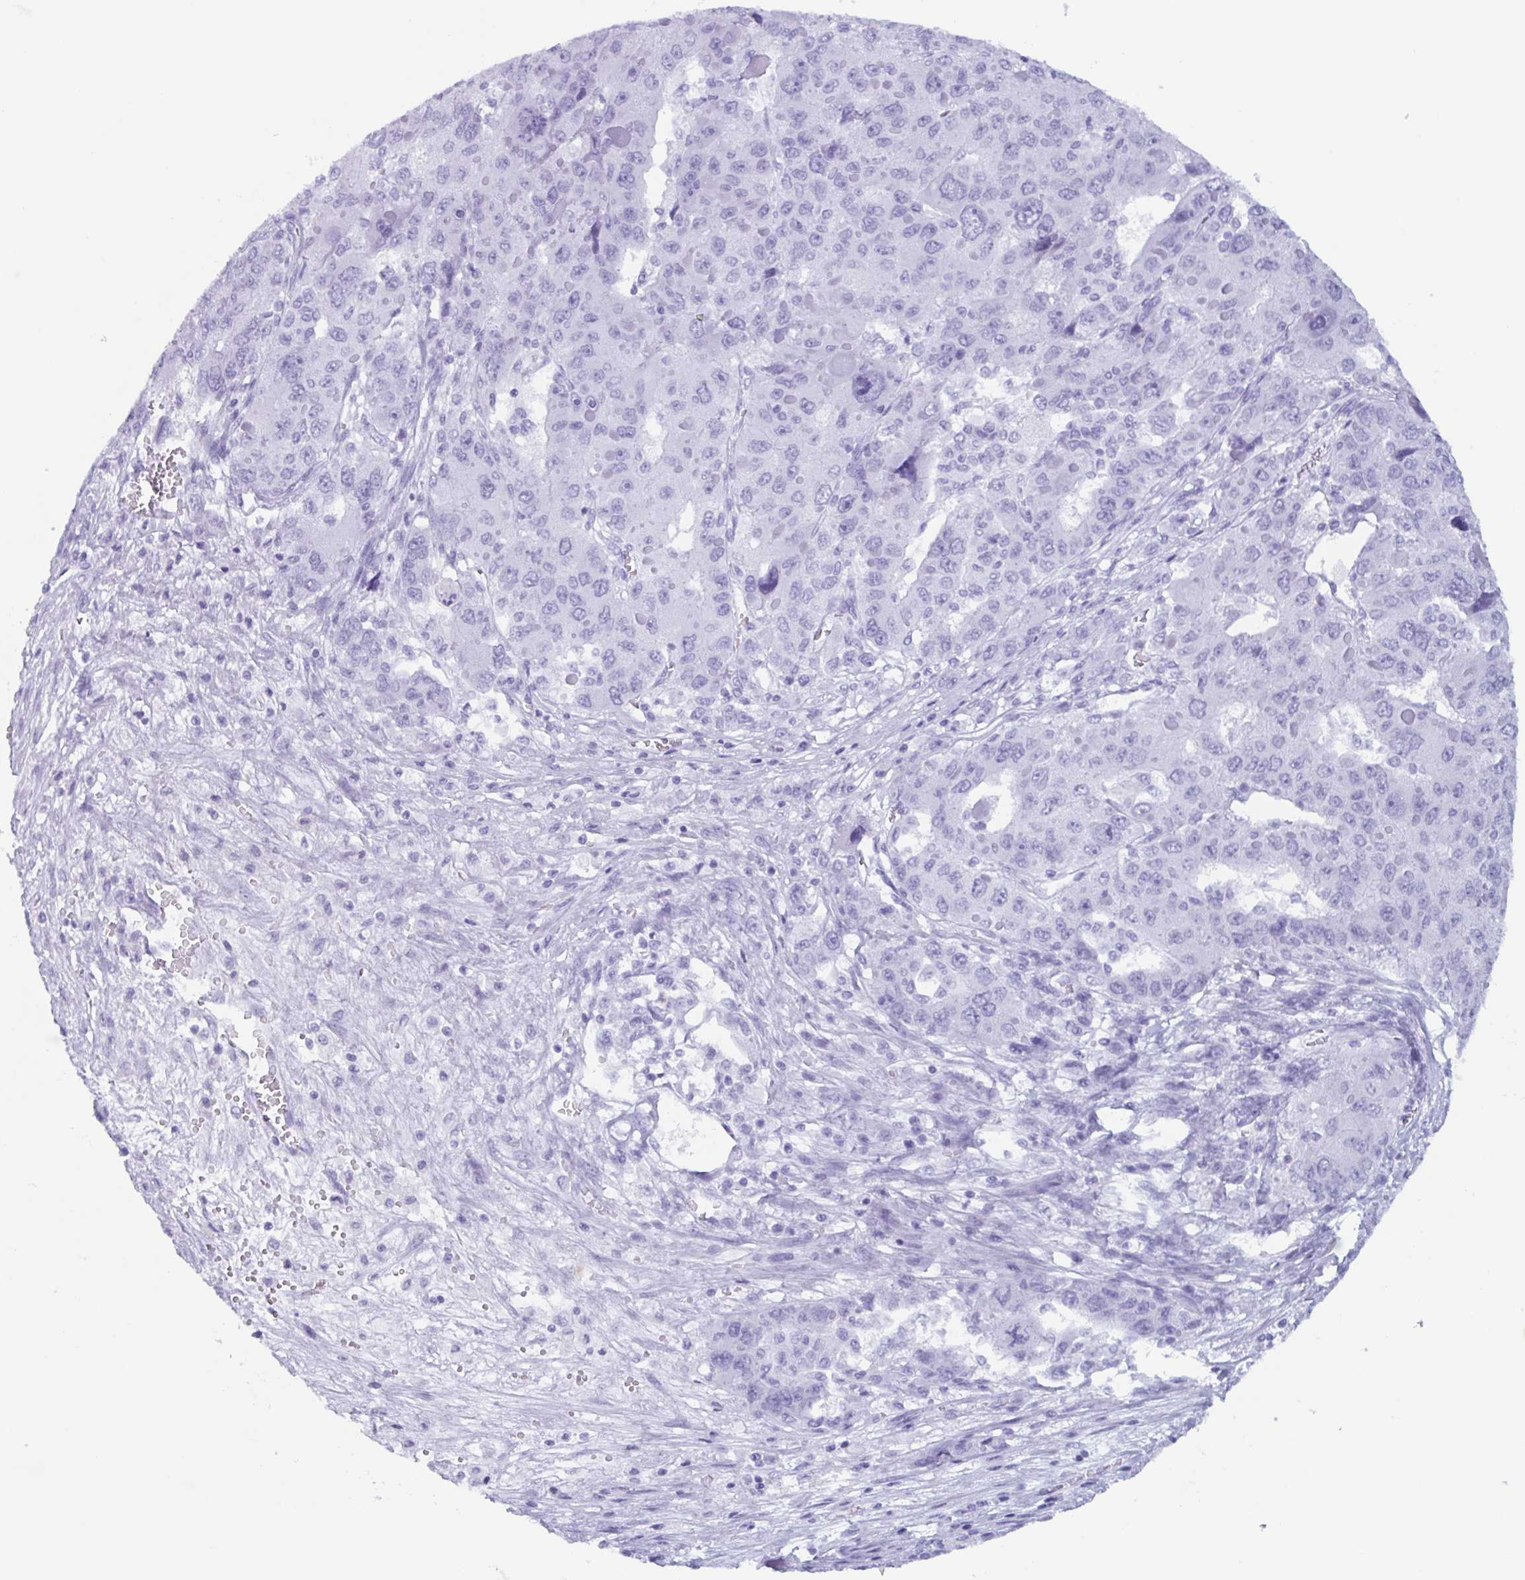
{"staining": {"intensity": "negative", "quantity": "none", "location": "none"}, "tissue": "liver cancer", "cell_type": "Tumor cells", "image_type": "cancer", "snomed": [{"axis": "morphology", "description": "Carcinoma, Hepatocellular, NOS"}, {"axis": "topography", "description": "Liver"}], "caption": "High power microscopy photomicrograph of an immunohistochemistry histopathology image of liver cancer, revealing no significant expression in tumor cells.", "gene": "BPI", "patient": {"sex": "female", "age": 41}}